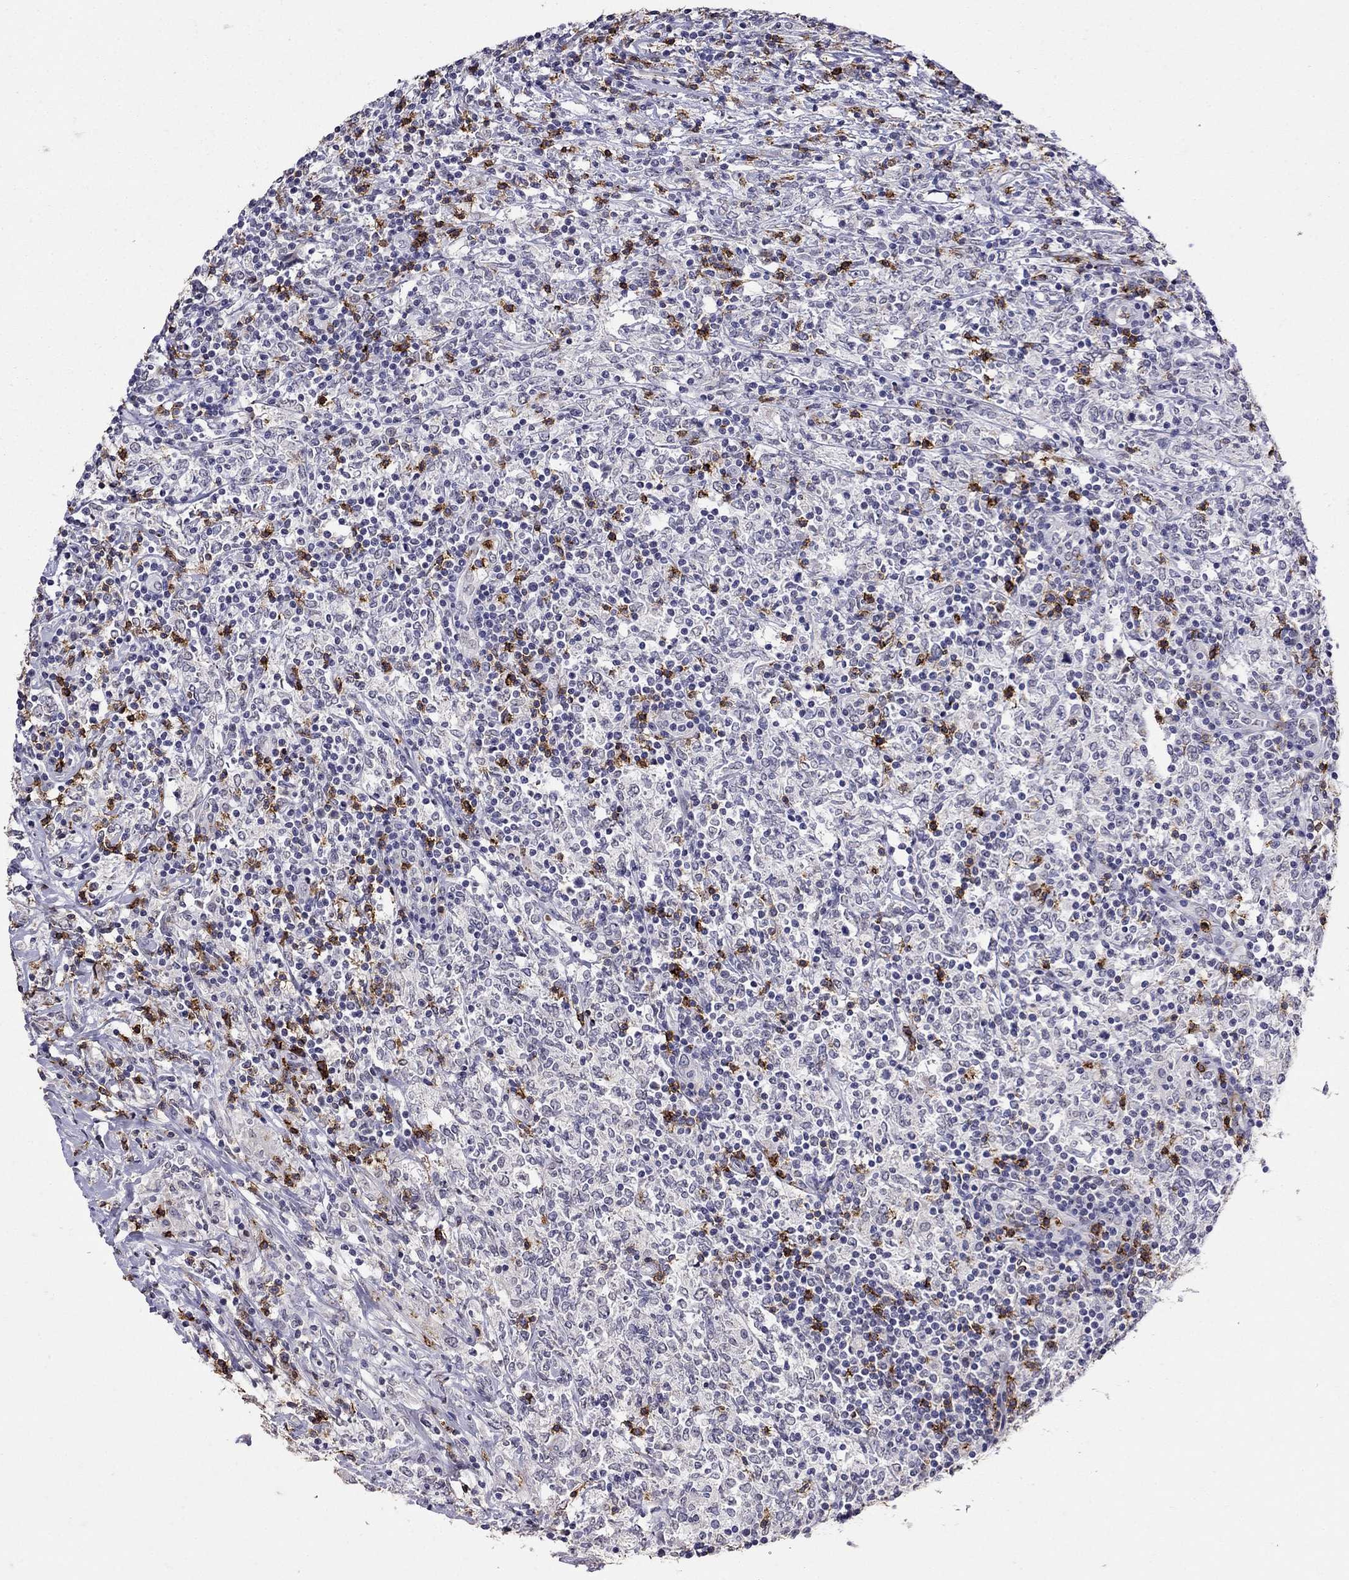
{"staining": {"intensity": "negative", "quantity": "none", "location": "none"}, "tissue": "lymphoma", "cell_type": "Tumor cells", "image_type": "cancer", "snomed": [{"axis": "morphology", "description": "Malignant lymphoma, non-Hodgkin's type, High grade"}, {"axis": "topography", "description": "Lymph node"}], "caption": "Histopathology image shows no significant protein staining in tumor cells of lymphoma.", "gene": "CD8B", "patient": {"sex": "female", "age": 84}}